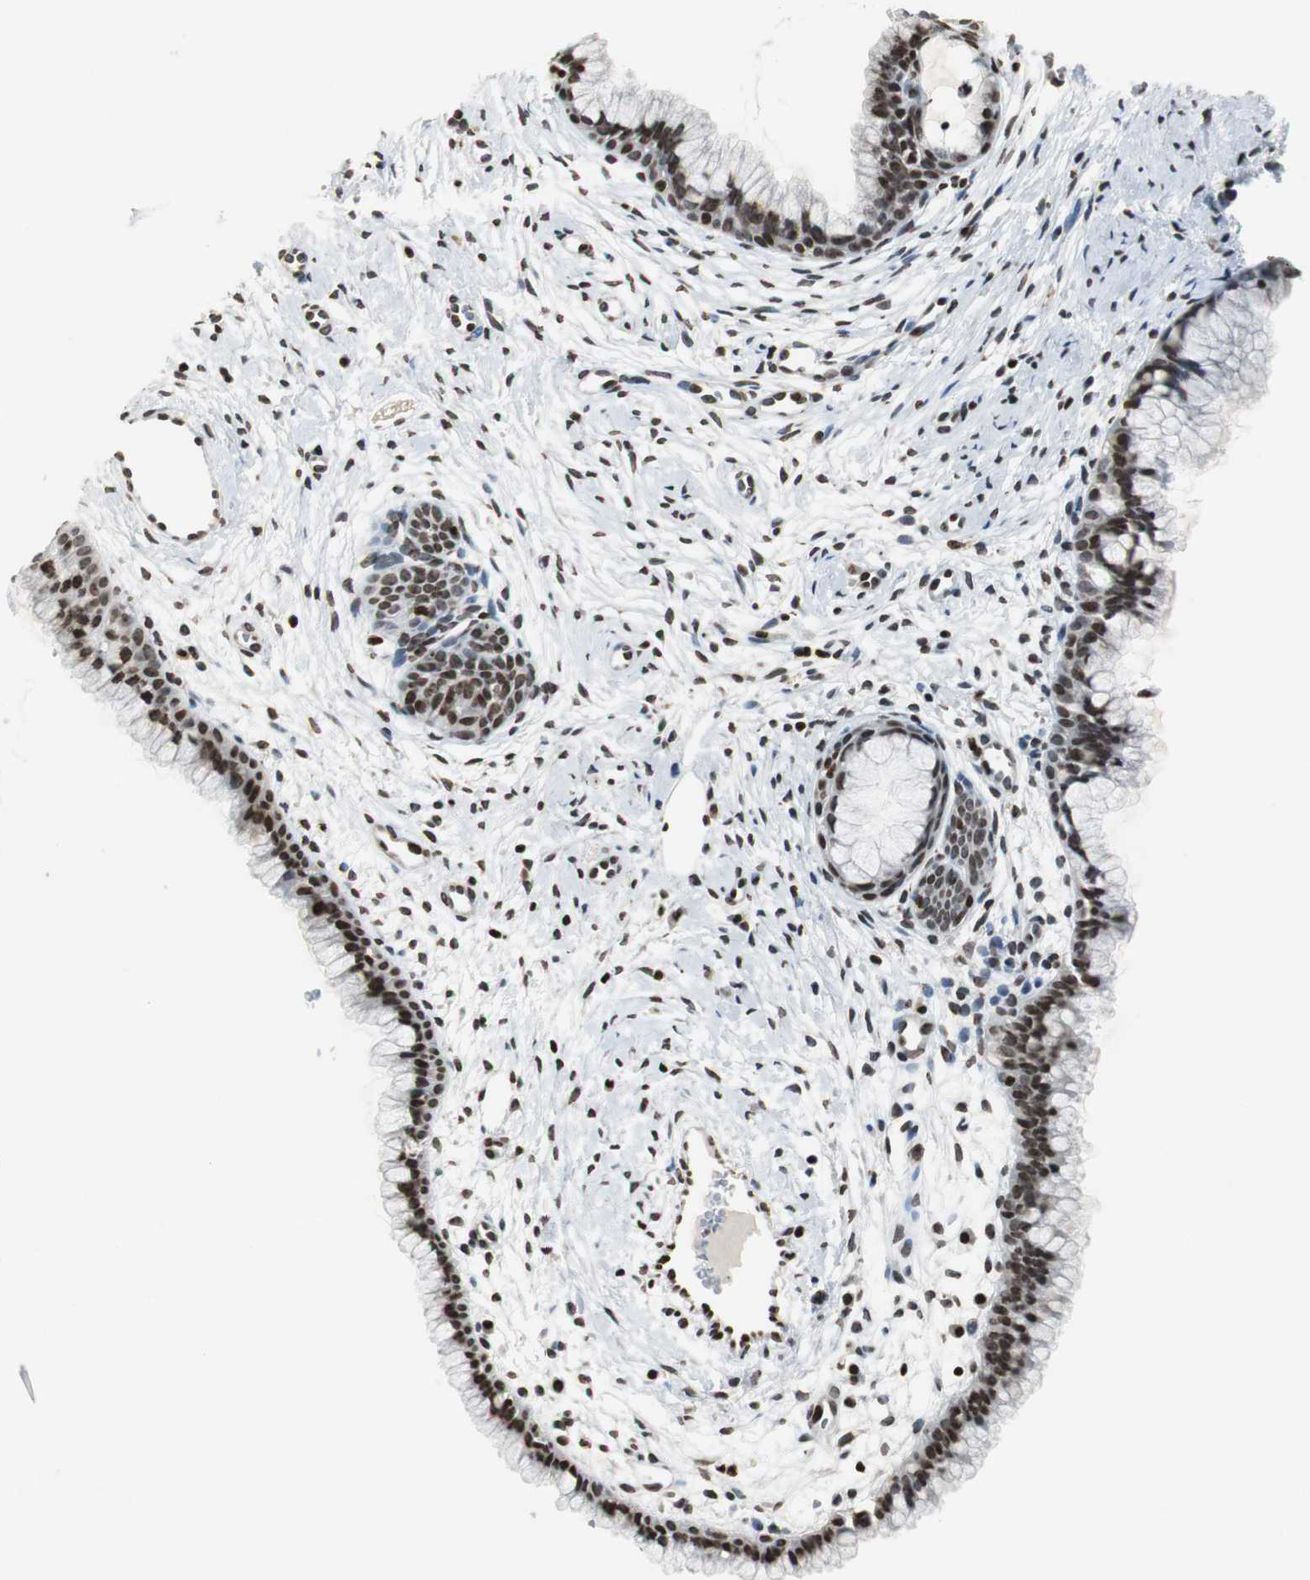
{"staining": {"intensity": "strong", "quantity": ">75%", "location": "nuclear"}, "tissue": "cervix", "cell_type": "Glandular cells", "image_type": "normal", "snomed": [{"axis": "morphology", "description": "Normal tissue, NOS"}, {"axis": "topography", "description": "Cervix"}], "caption": "IHC (DAB) staining of unremarkable human cervix exhibits strong nuclear protein positivity in approximately >75% of glandular cells. (Stains: DAB in brown, nuclei in blue, Microscopy: brightfield microscopy at high magnification).", "gene": "PAXIP1", "patient": {"sex": "female", "age": 39}}